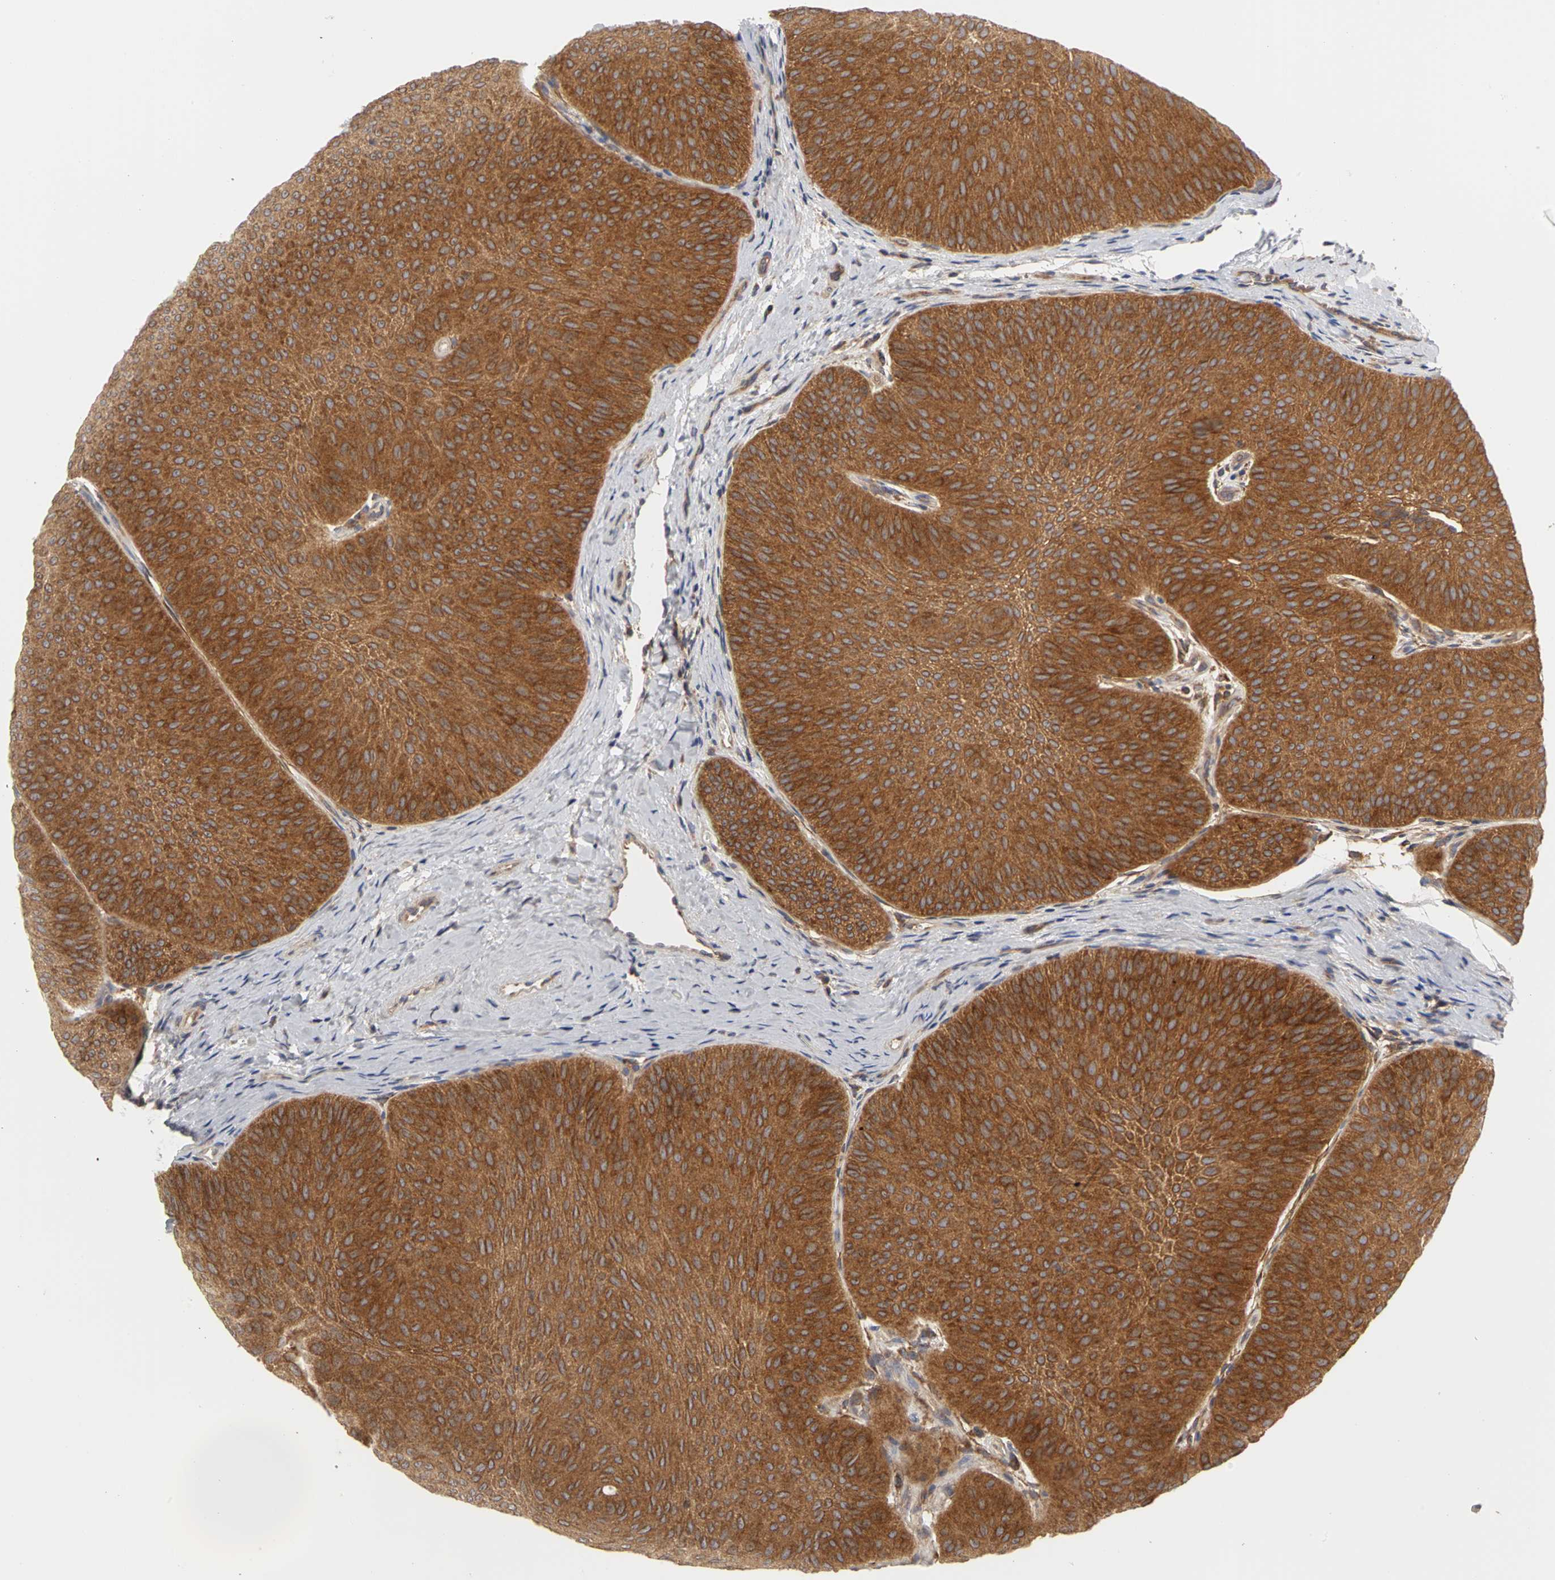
{"staining": {"intensity": "strong", "quantity": ">75%", "location": "cytoplasmic/membranous"}, "tissue": "urothelial cancer", "cell_type": "Tumor cells", "image_type": "cancer", "snomed": [{"axis": "morphology", "description": "Urothelial carcinoma, Low grade"}, {"axis": "topography", "description": "Urinary bladder"}], "caption": "A brown stain labels strong cytoplasmic/membranous expression of a protein in urothelial carcinoma (low-grade) tumor cells.", "gene": "IRAK1", "patient": {"sex": "female", "age": 60}}